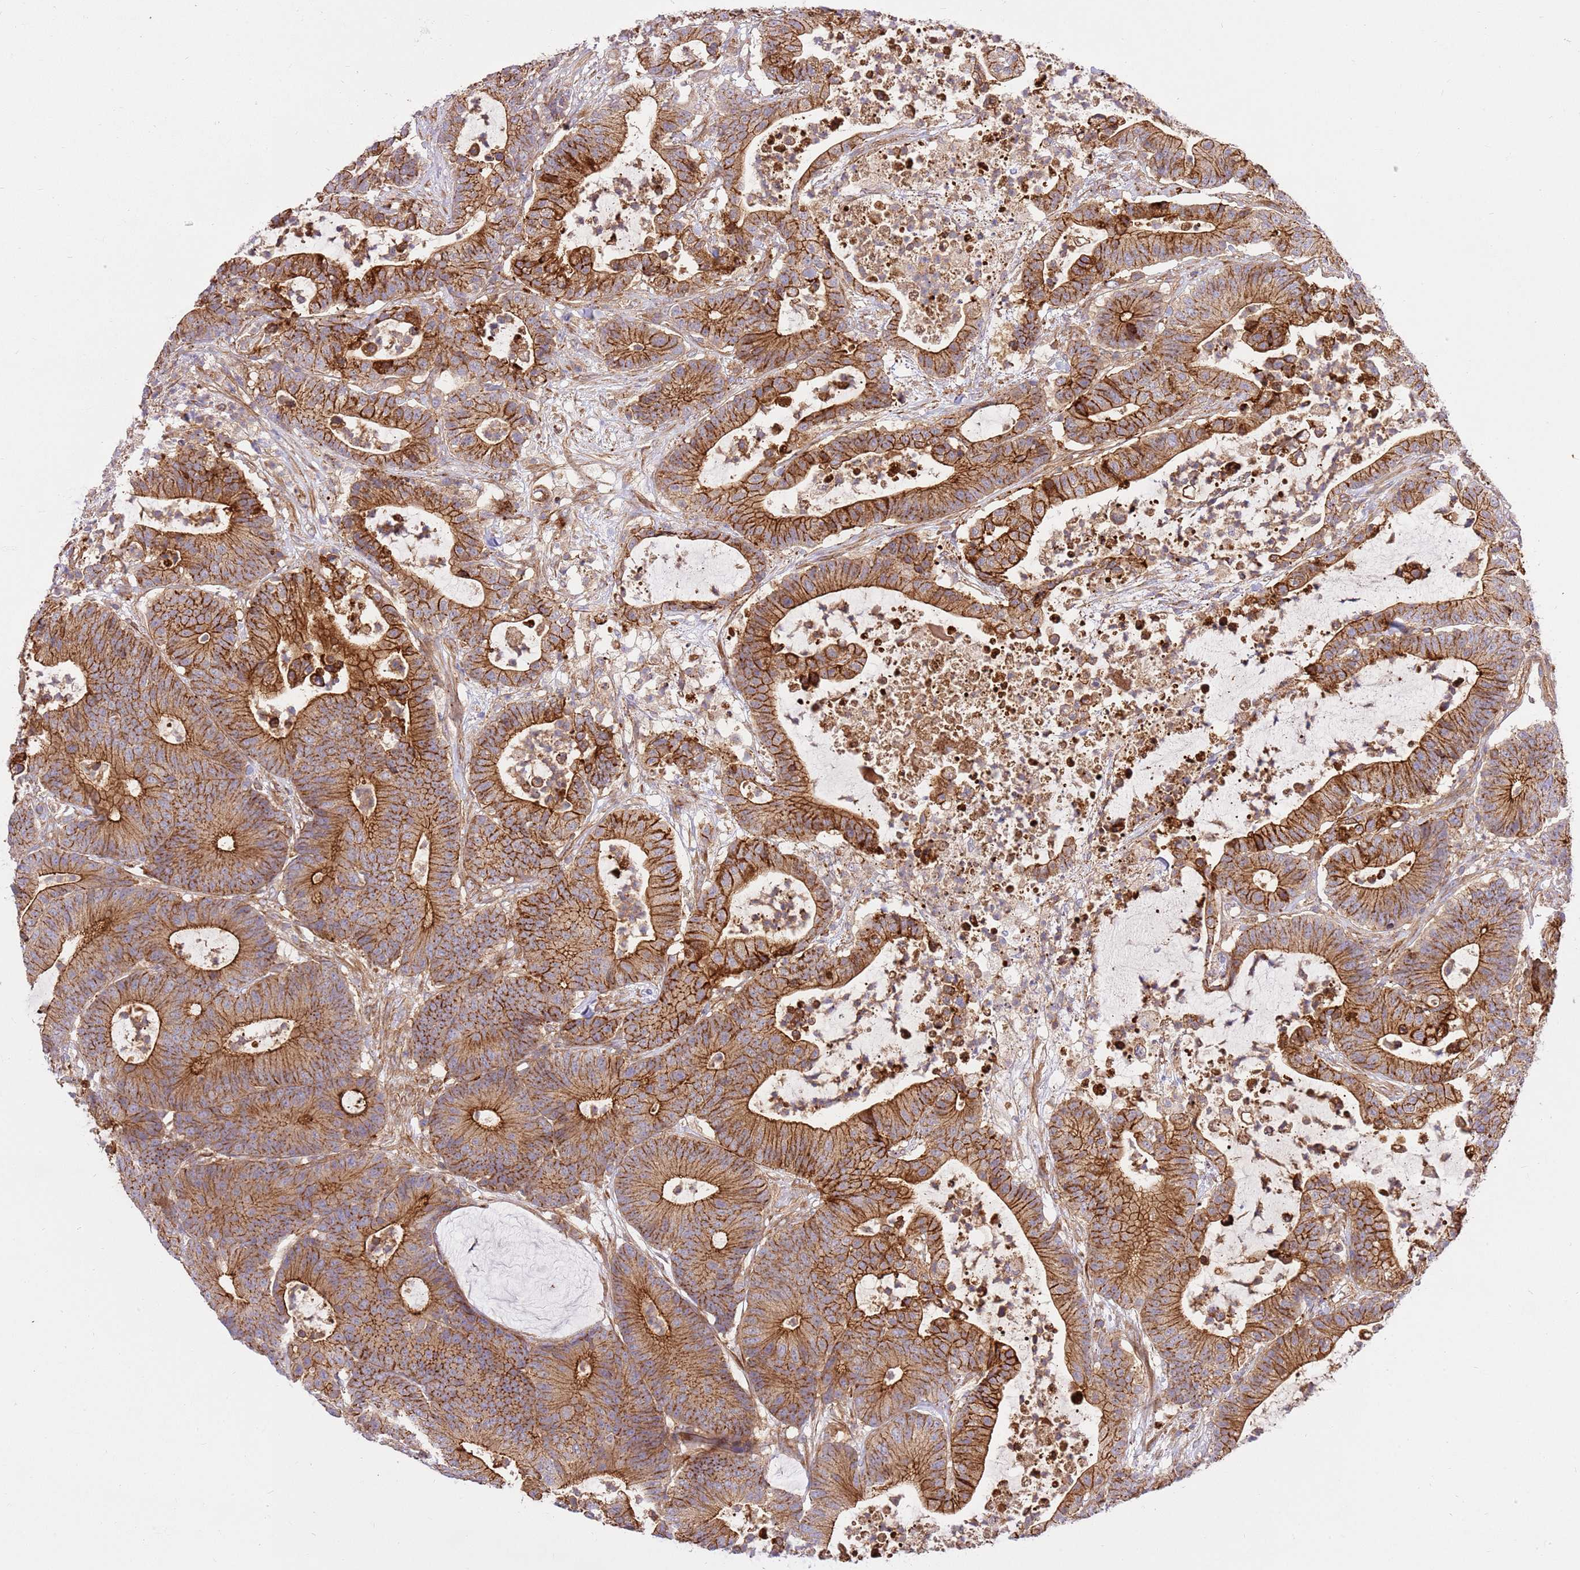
{"staining": {"intensity": "strong", "quantity": ">75%", "location": "cytoplasmic/membranous"}, "tissue": "colorectal cancer", "cell_type": "Tumor cells", "image_type": "cancer", "snomed": [{"axis": "morphology", "description": "Adenocarcinoma, NOS"}, {"axis": "topography", "description": "Colon"}], "caption": "DAB (3,3'-diaminobenzidine) immunohistochemical staining of human colorectal adenocarcinoma demonstrates strong cytoplasmic/membranous protein positivity in about >75% of tumor cells.", "gene": "EFCAB8", "patient": {"sex": "female", "age": 84}}